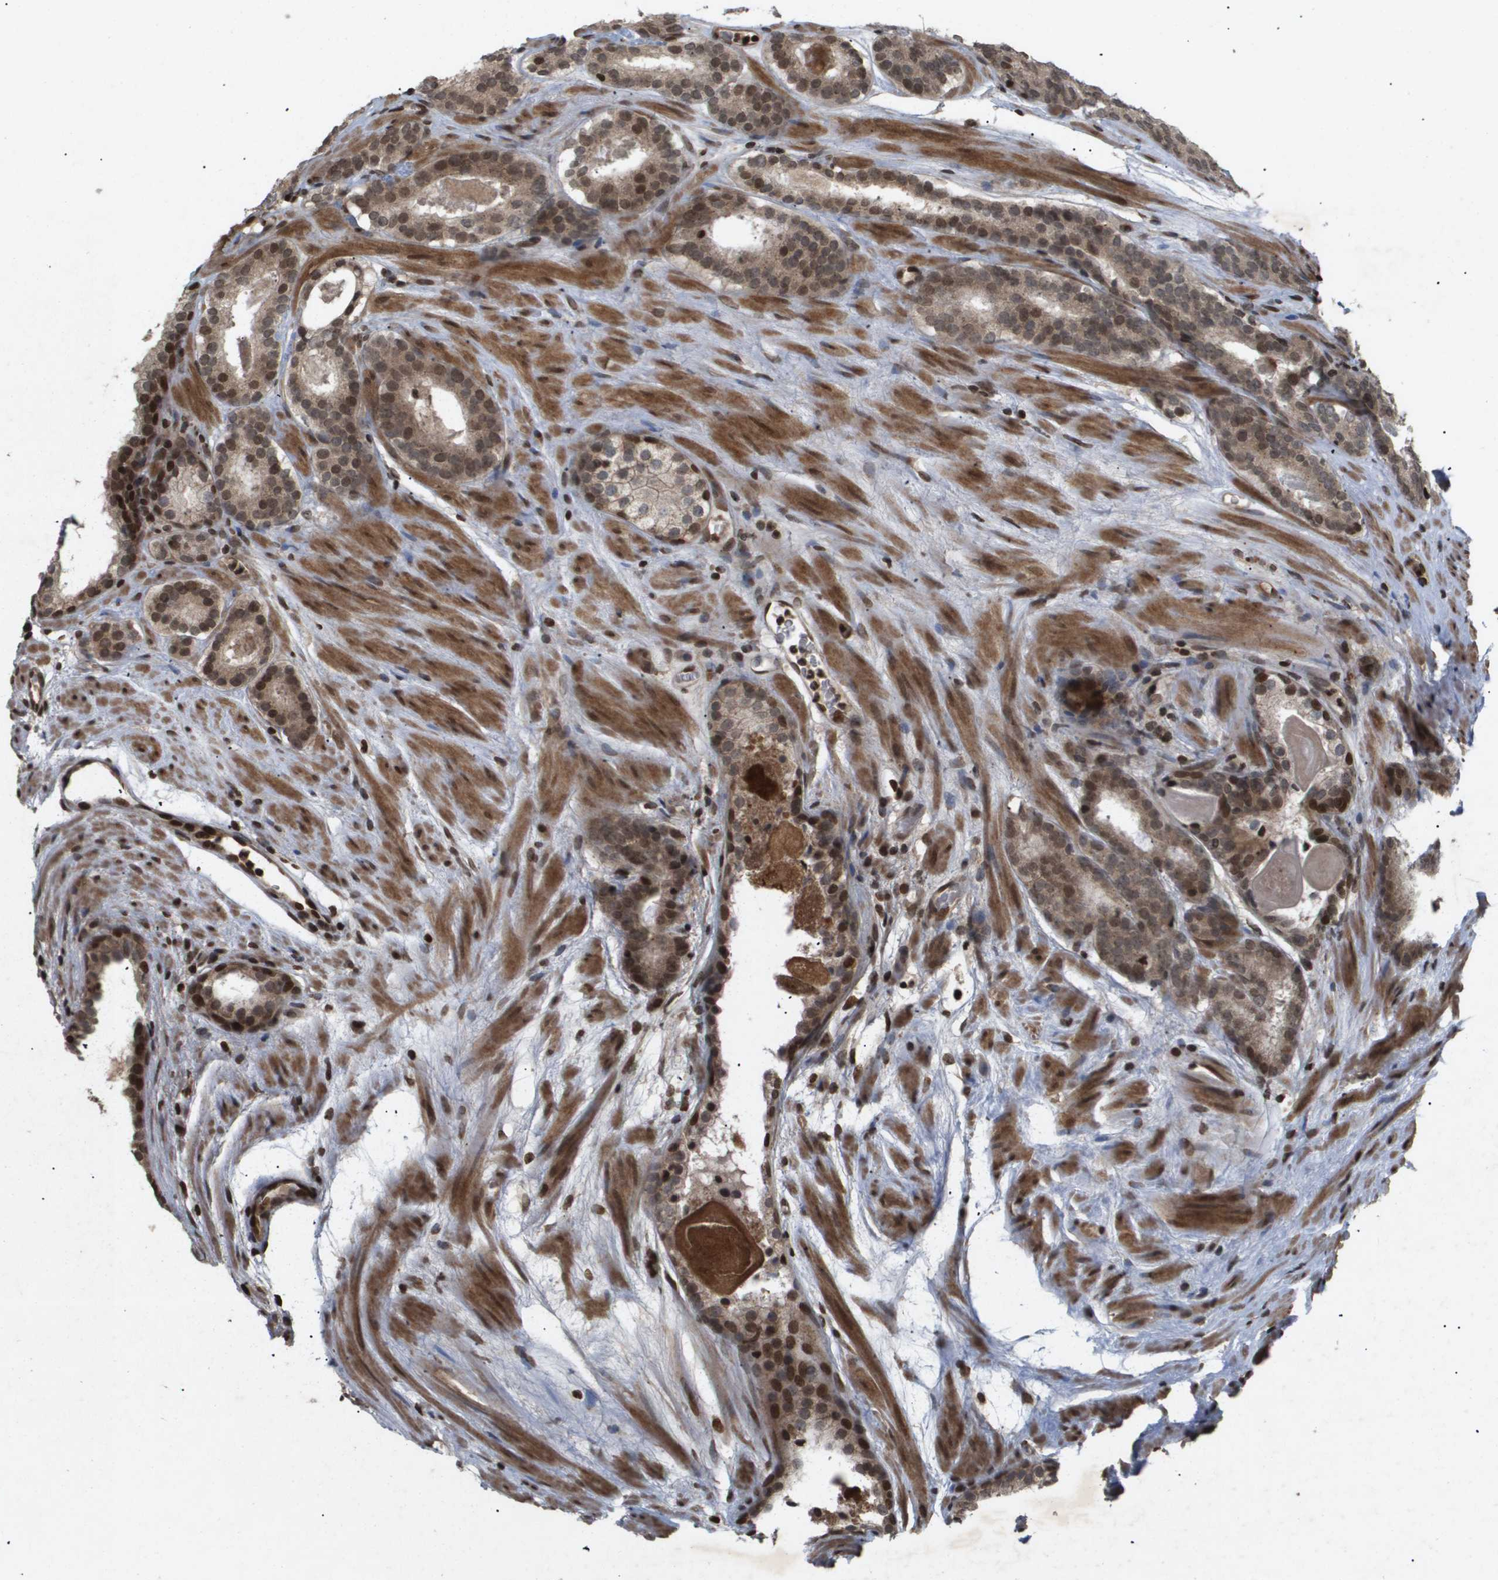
{"staining": {"intensity": "moderate", "quantity": ">75%", "location": "cytoplasmic/membranous,nuclear"}, "tissue": "prostate cancer", "cell_type": "Tumor cells", "image_type": "cancer", "snomed": [{"axis": "morphology", "description": "Adenocarcinoma, Low grade"}, {"axis": "topography", "description": "Prostate"}], "caption": "Human prostate cancer stained with a brown dye shows moderate cytoplasmic/membranous and nuclear positive expression in approximately >75% of tumor cells.", "gene": "HSPA6", "patient": {"sex": "male", "age": 69}}